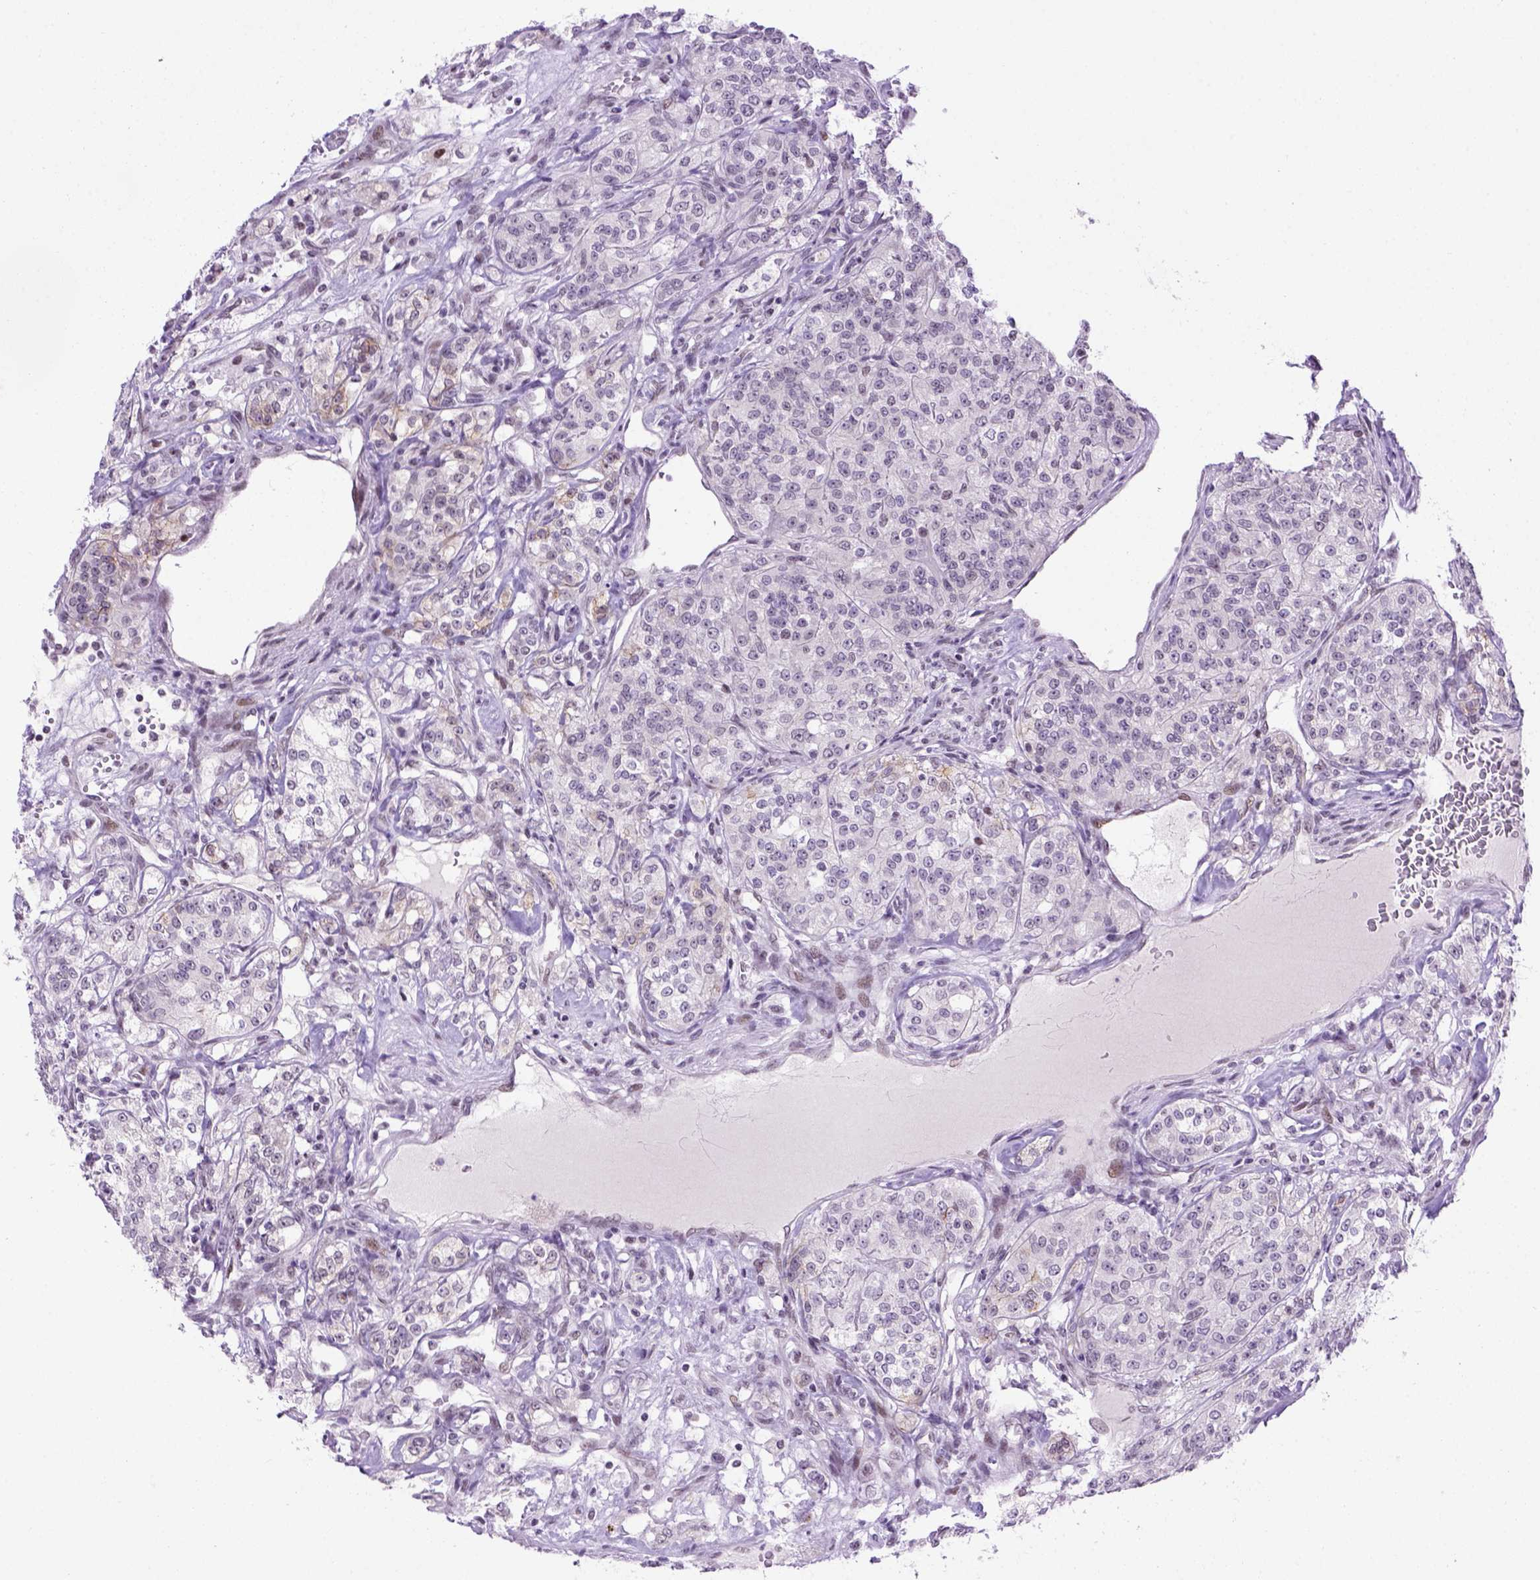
{"staining": {"intensity": "negative", "quantity": "none", "location": "none"}, "tissue": "renal cancer", "cell_type": "Tumor cells", "image_type": "cancer", "snomed": [{"axis": "morphology", "description": "Adenocarcinoma, NOS"}, {"axis": "topography", "description": "Kidney"}], "caption": "Protein analysis of adenocarcinoma (renal) shows no significant positivity in tumor cells. The staining was performed using DAB to visualize the protein expression in brown, while the nuclei were stained in blue with hematoxylin (Magnification: 20x).", "gene": "TBPL1", "patient": {"sex": "female", "age": 63}}